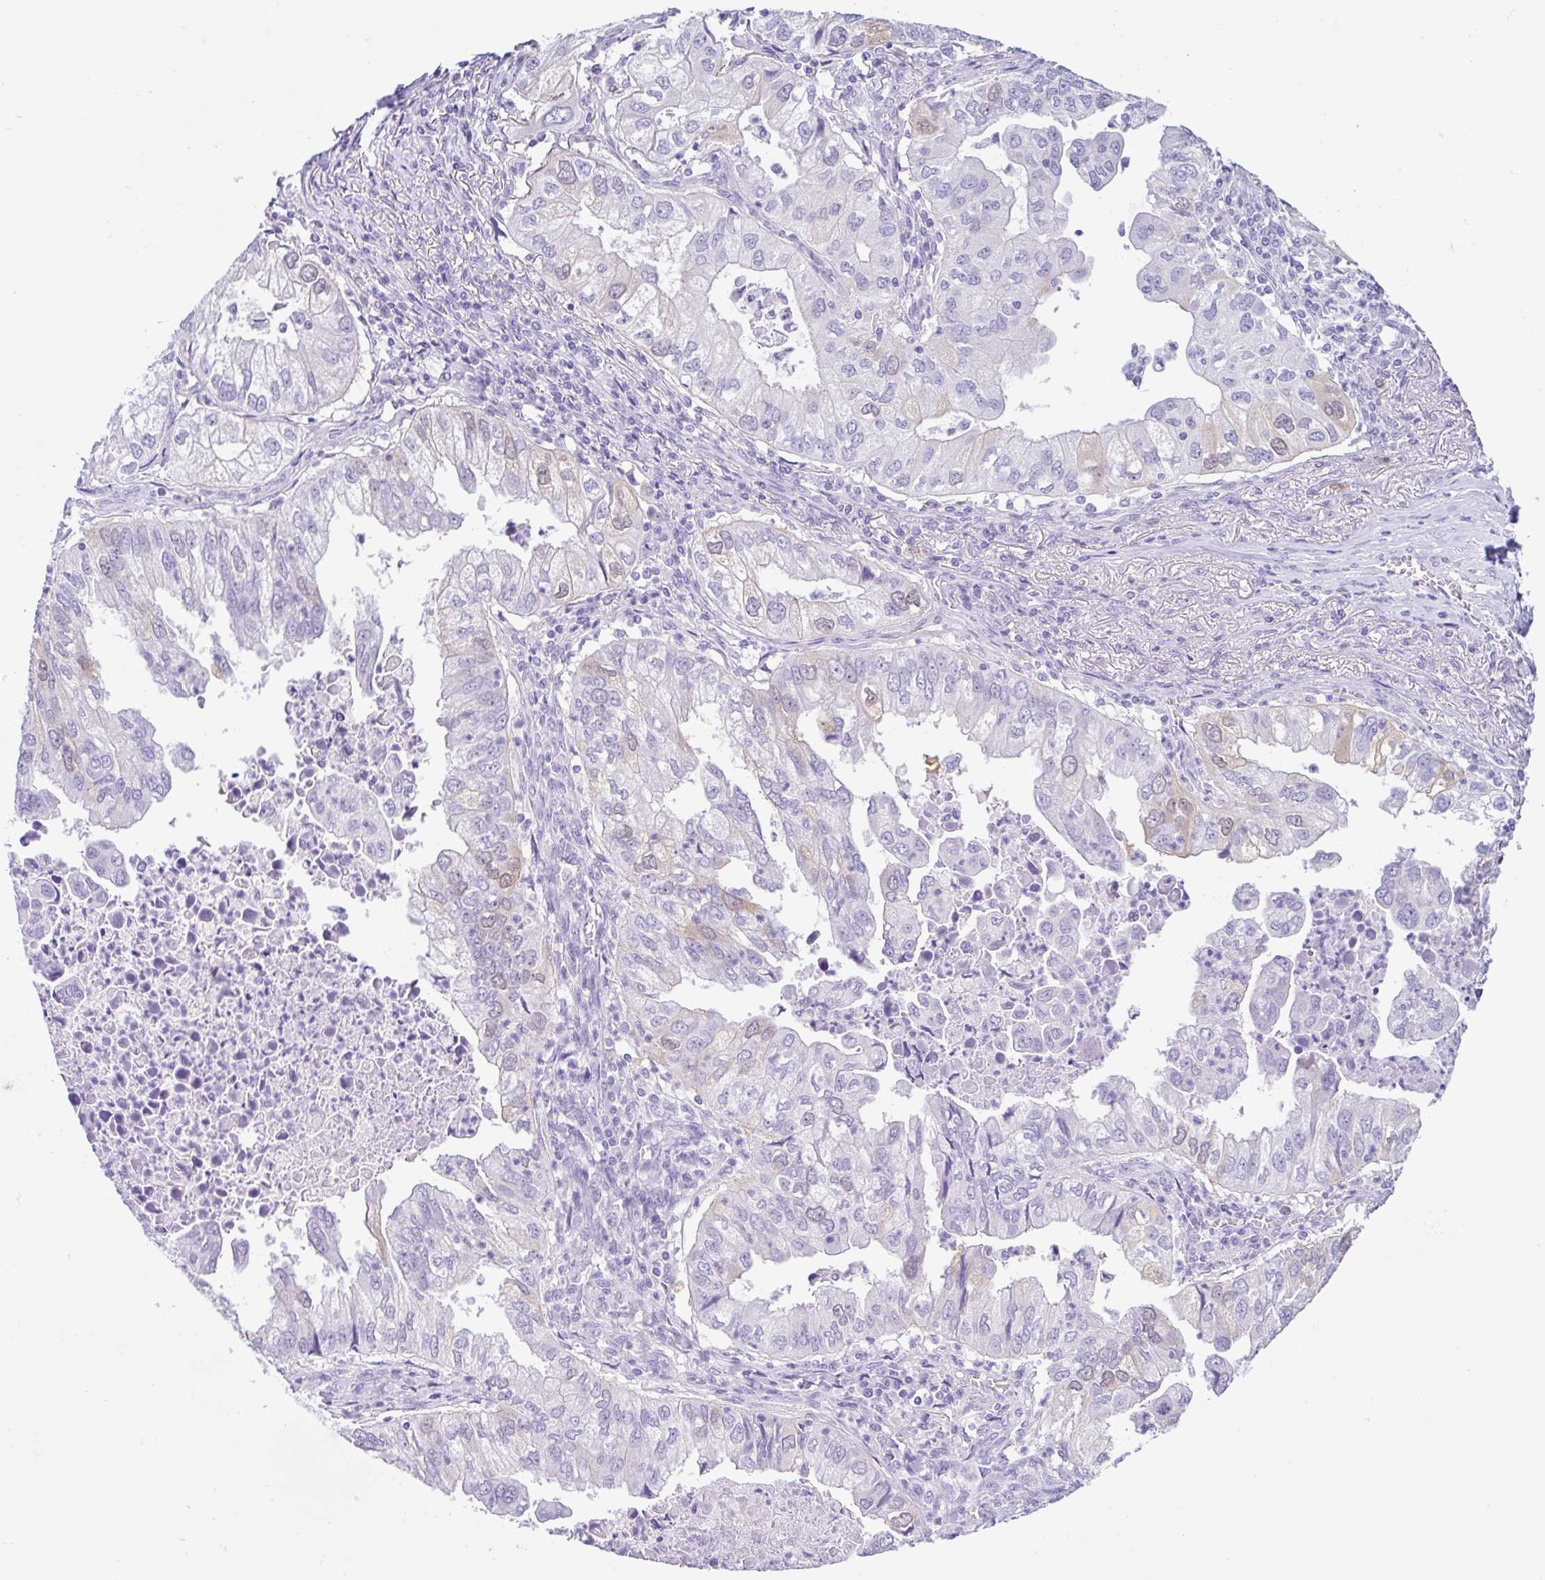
{"staining": {"intensity": "negative", "quantity": "none", "location": "none"}, "tissue": "lung cancer", "cell_type": "Tumor cells", "image_type": "cancer", "snomed": [{"axis": "morphology", "description": "Adenocarcinoma, NOS"}, {"axis": "topography", "description": "Lung"}], "caption": "The immunohistochemistry (IHC) photomicrograph has no significant staining in tumor cells of lung adenocarcinoma tissue.", "gene": "RRM2", "patient": {"sex": "male", "age": 48}}